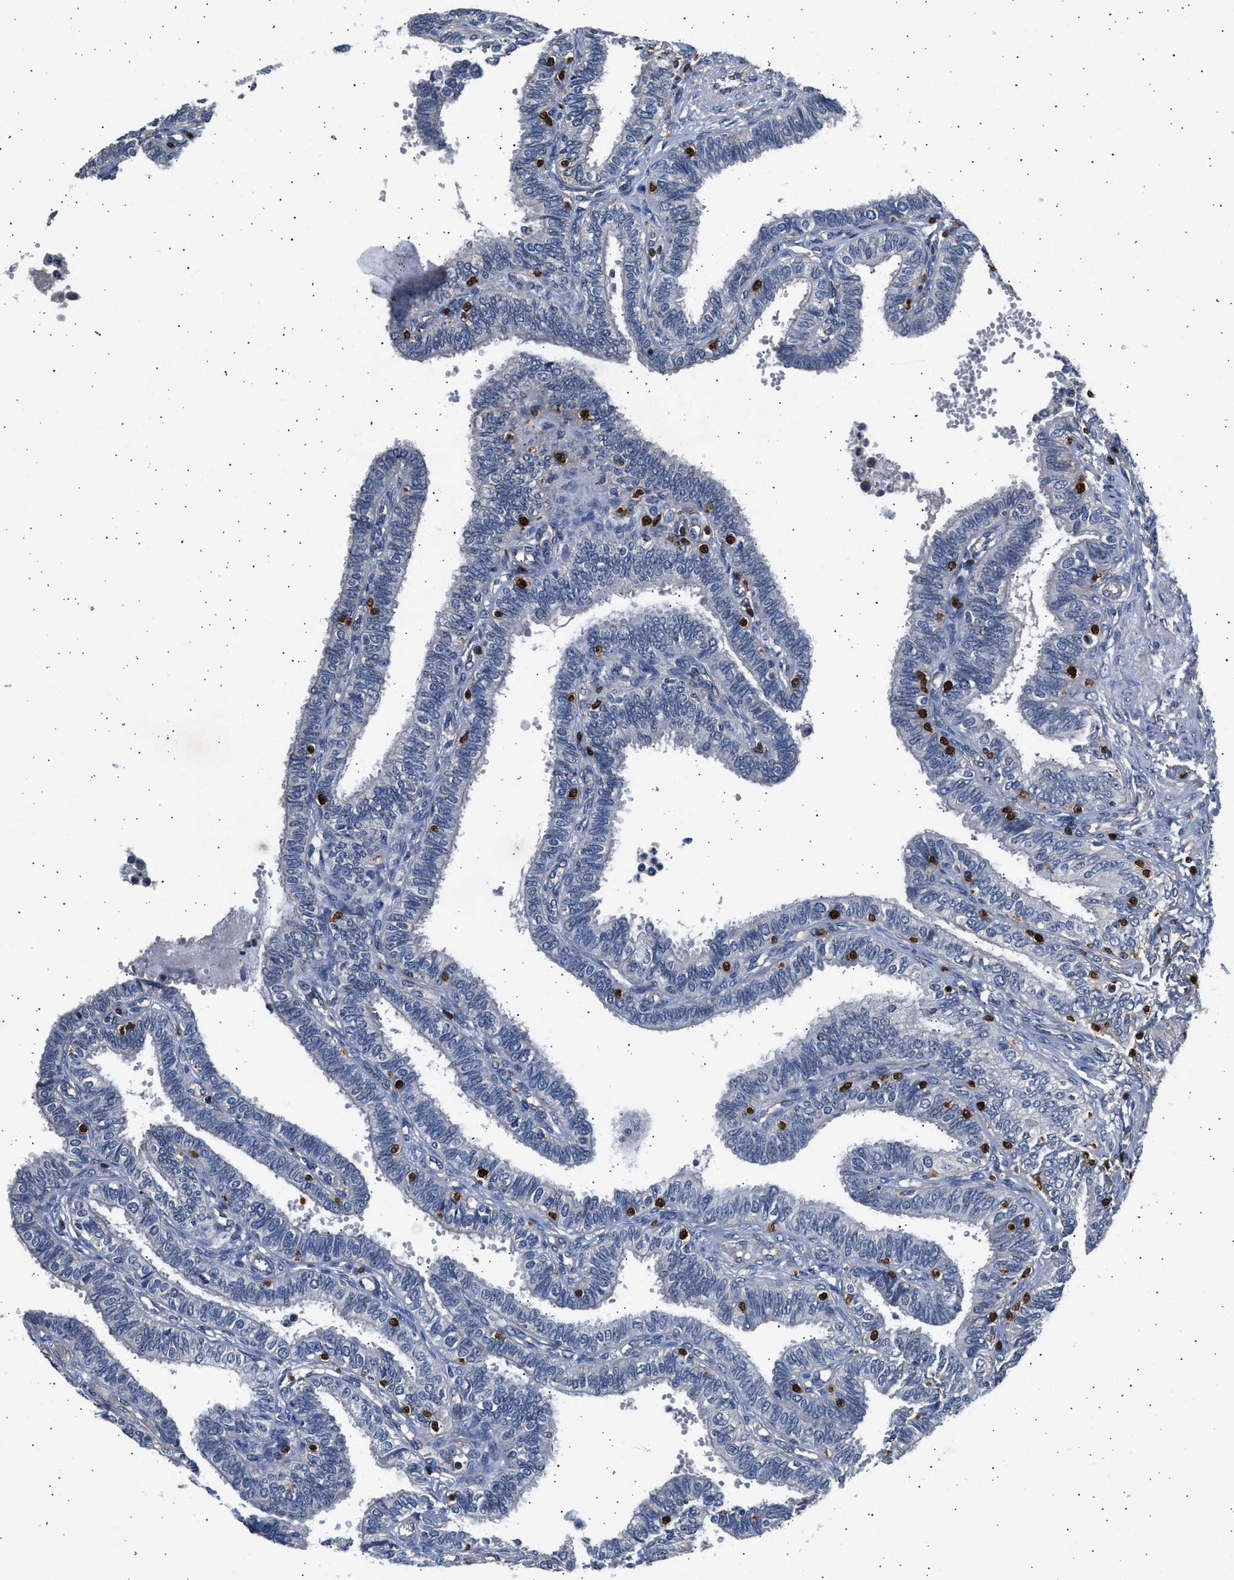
{"staining": {"intensity": "negative", "quantity": "none", "location": "none"}, "tissue": "fallopian tube", "cell_type": "Glandular cells", "image_type": "normal", "snomed": [{"axis": "morphology", "description": "Normal tissue, NOS"}, {"axis": "topography", "description": "Fallopian tube"}, {"axis": "topography", "description": "Placenta"}], "caption": "Protein analysis of normal fallopian tube displays no significant expression in glandular cells. Nuclei are stained in blue.", "gene": "GRAP2", "patient": {"sex": "female", "age": 34}}